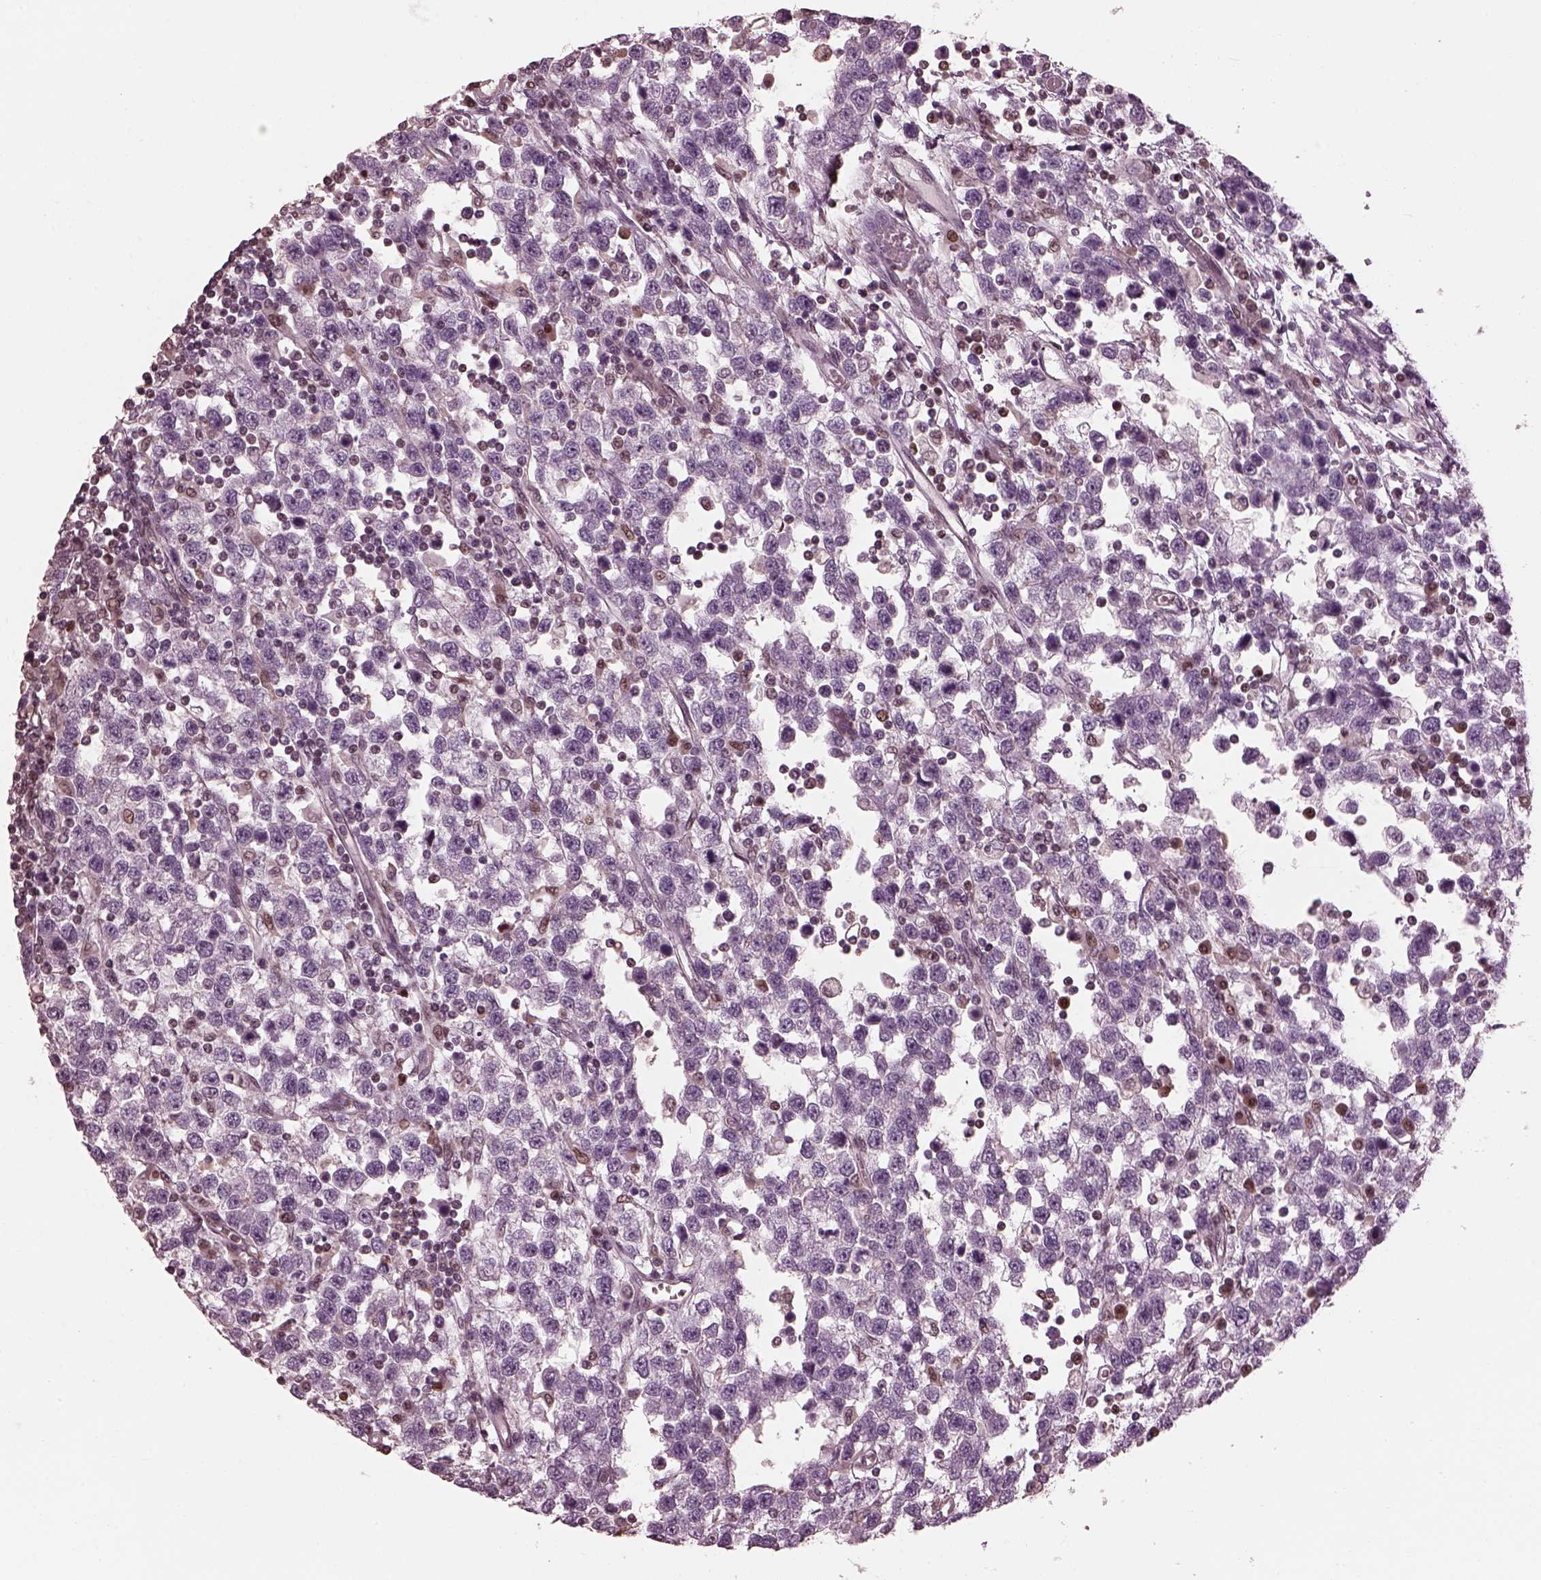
{"staining": {"intensity": "negative", "quantity": "none", "location": "none"}, "tissue": "testis cancer", "cell_type": "Tumor cells", "image_type": "cancer", "snomed": [{"axis": "morphology", "description": "Seminoma, NOS"}, {"axis": "topography", "description": "Testis"}], "caption": "This is a histopathology image of immunohistochemistry (IHC) staining of testis seminoma, which shows no staining in tumor cells.", "gene": "BFSP1", "patient": {"sex": "male", "age": 34}}